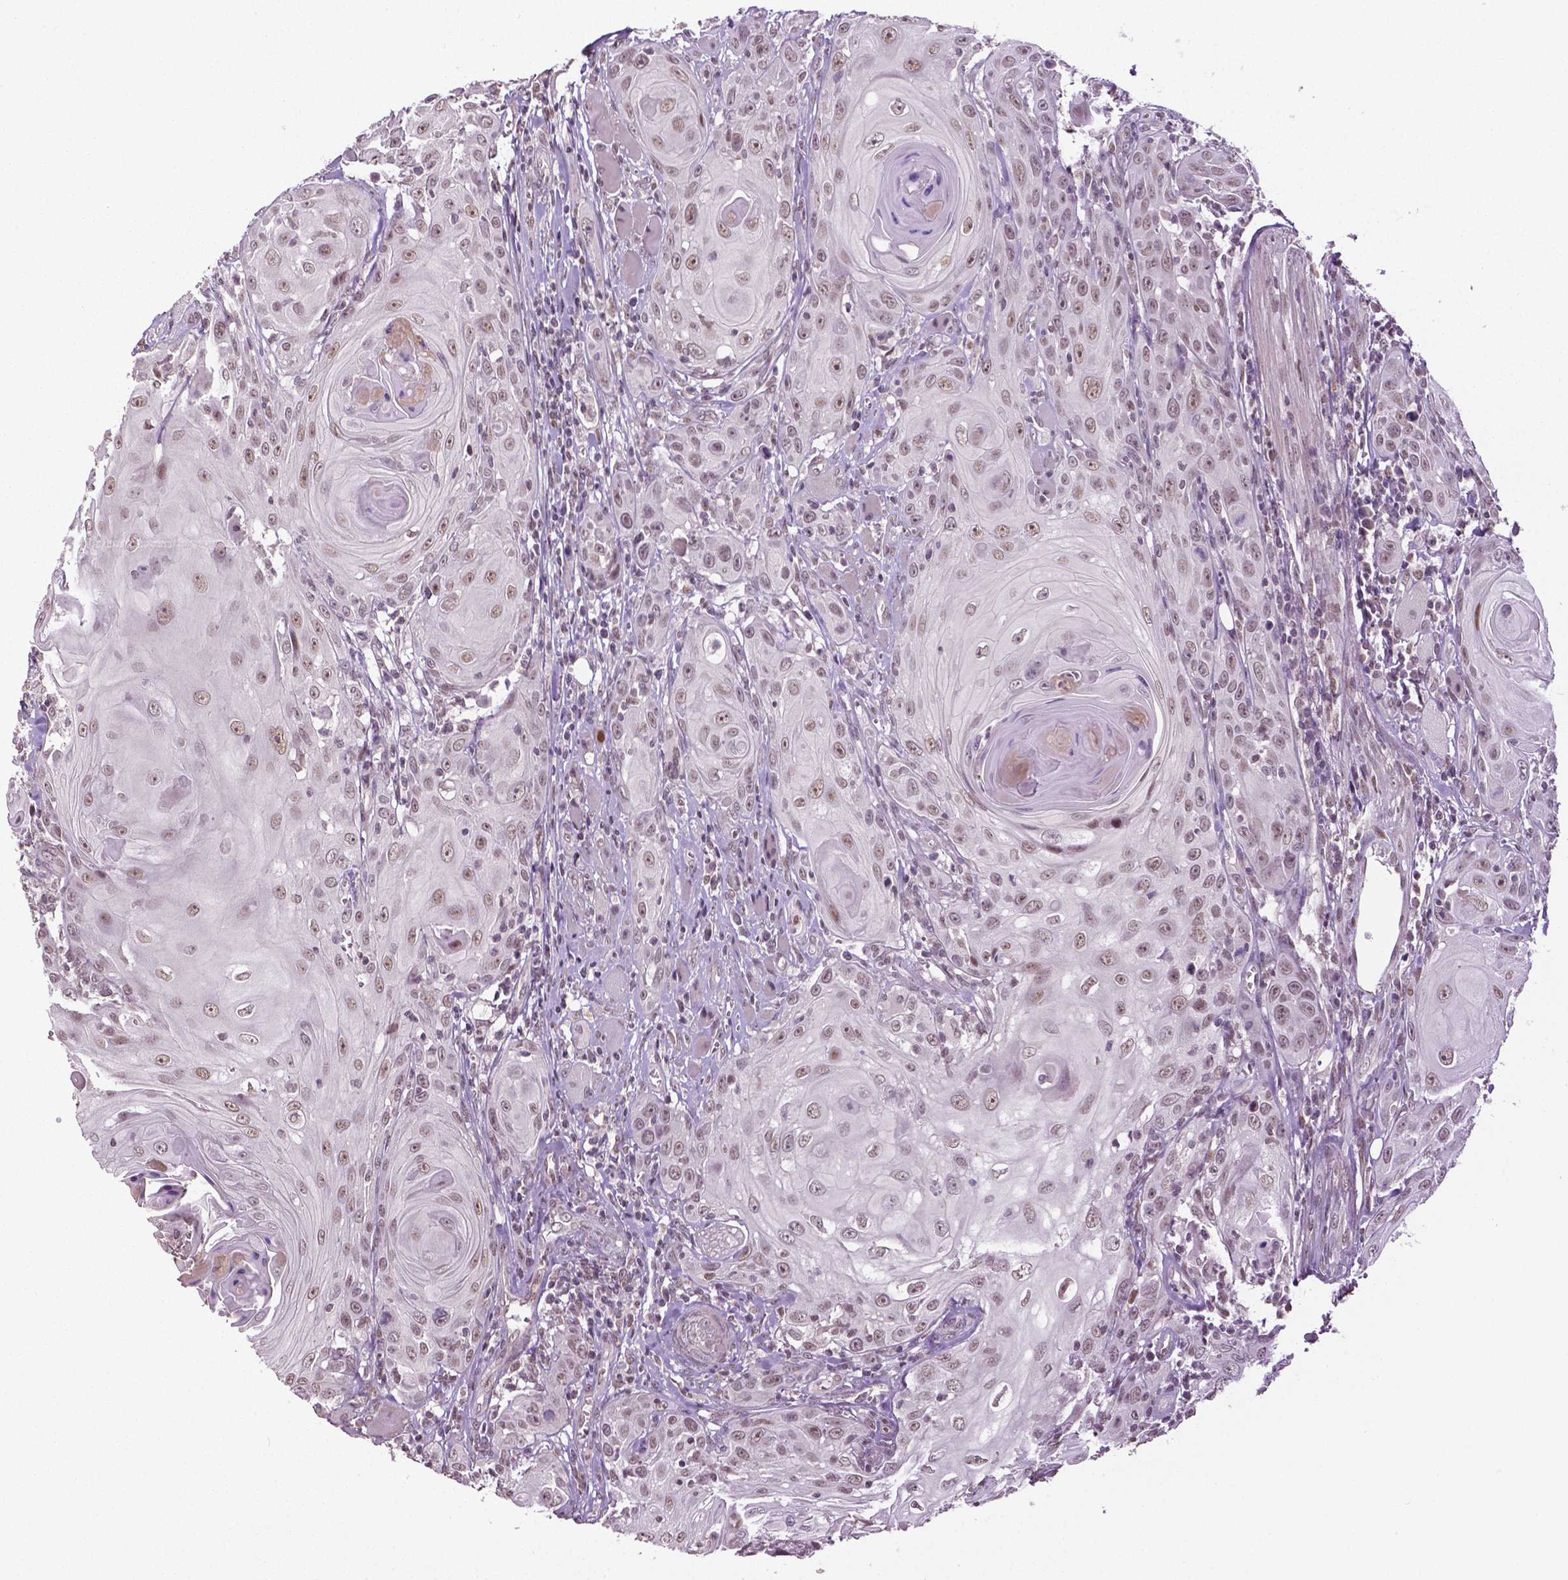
{"staining": {"intensity": "weak", "quantity": ">75%", "location": "nuclear"}, "tissue": "head and neck cancer", "cell_type": "Tumor cells", "image_type": "cancer", "snomed": [{"axis": "morphology", "description": "Squamous cell carcinoma, NOS"}, {"axis": "topography", "description": "Head-Neck"}], "caption": "The micrograph displays a brown stain indicating the presence of a protein in the nuclear of tumor cells in head and neck cancer (squamous cell carcinoma). The staining was performed using DAB to visualize the protein expression in brown, while the nuclei were stained in blue with hematoxylin (Magnification: 20x).", "gene": "DLX5", "patient": {"sex": "female", "age": 80}}